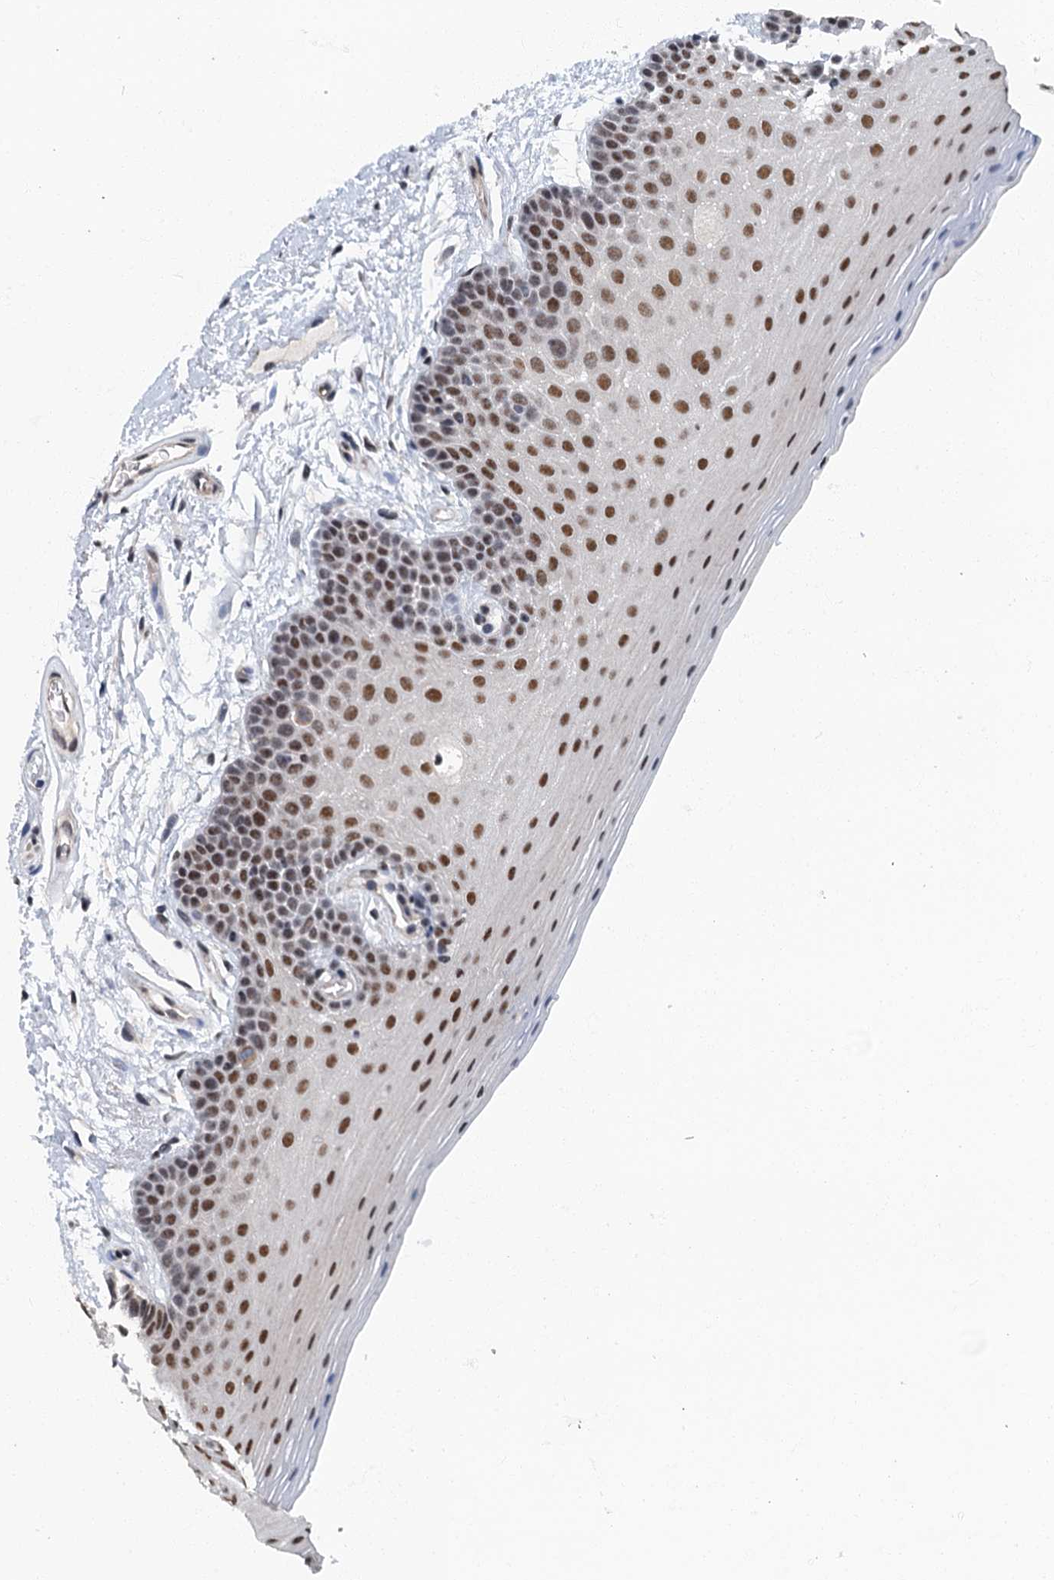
{"staining": {"intensity": "moderate", "quantity": "25%-75%", "location": "nuclear"}, "tissue": "oral mucosa", "cell_type": "Squamous epithelial cells", "image_type": "normal", "snomed": [{"axis": "morphology", "description": "Normal tissue, NOS"}, {"axis": "topography", "description": "Oral tissue"}], "caption": "About 25%-75% of squamous epithelial cells in benign human oral mucosa show moderate nuclear protein staining as visualized by brown immunohistochemical staining.", "gene": "GADL1", "patient": {"sex": "male", "age": 62}}